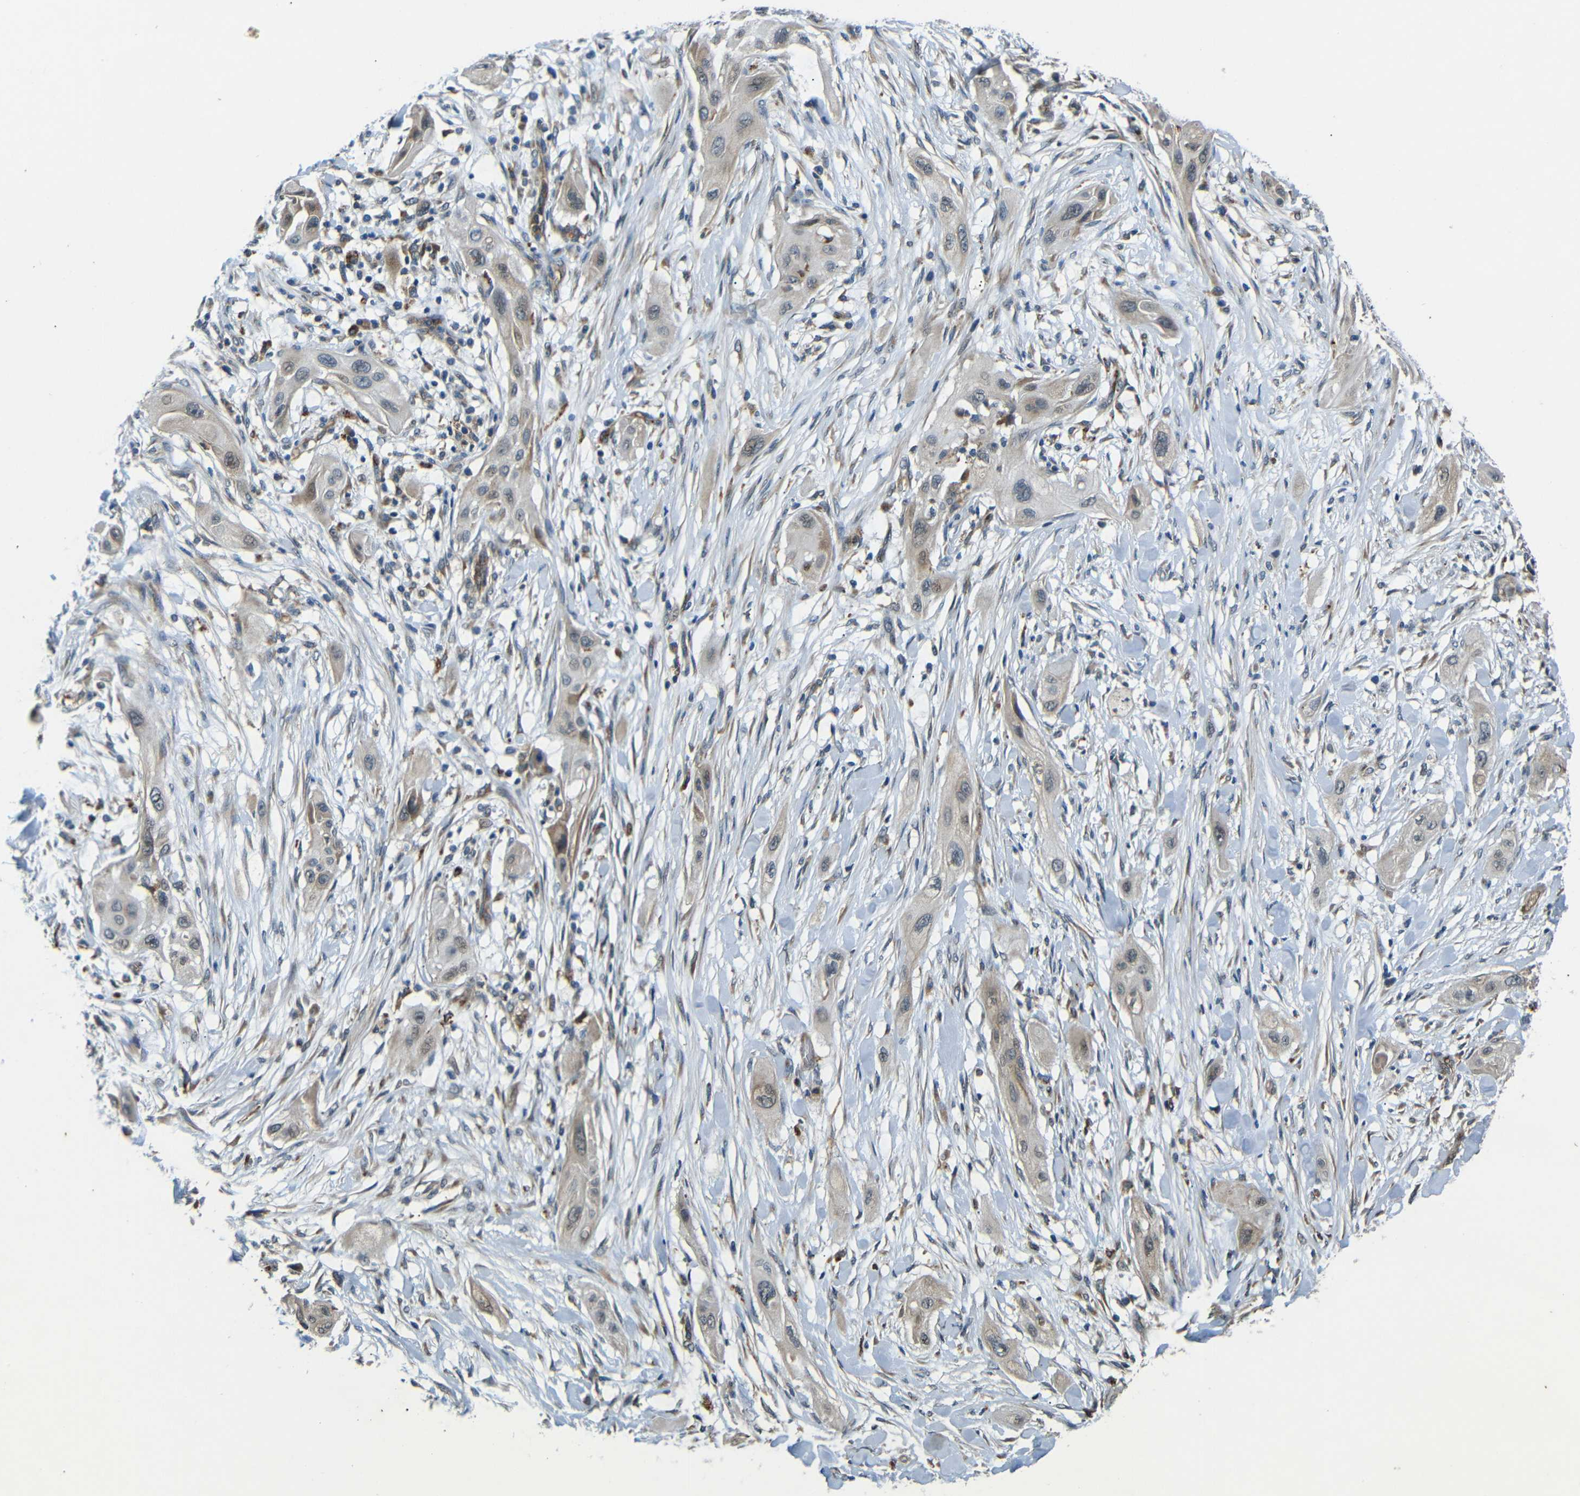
{"staining": {"intensity": "weak", "quantity": ">75%", "location": "cytoplasmic/membranous"}, "tissue": "lung cancer", "cell_type": "Tumor cells", "image_type": "cancer", "snomed": [{"axis": "morphology", "description": "Squamous cell carcinoma, NOS"}, {"axis": "topography", "description": "Lung"}], "caption": "Tumor cells exhibit weak cytoplasmic/membranous staining in approximately >75% of cells in squamous cell carcinoma (lung).", "gene": "ATP7A", "patient": {"sex": "female", "age": 47}}